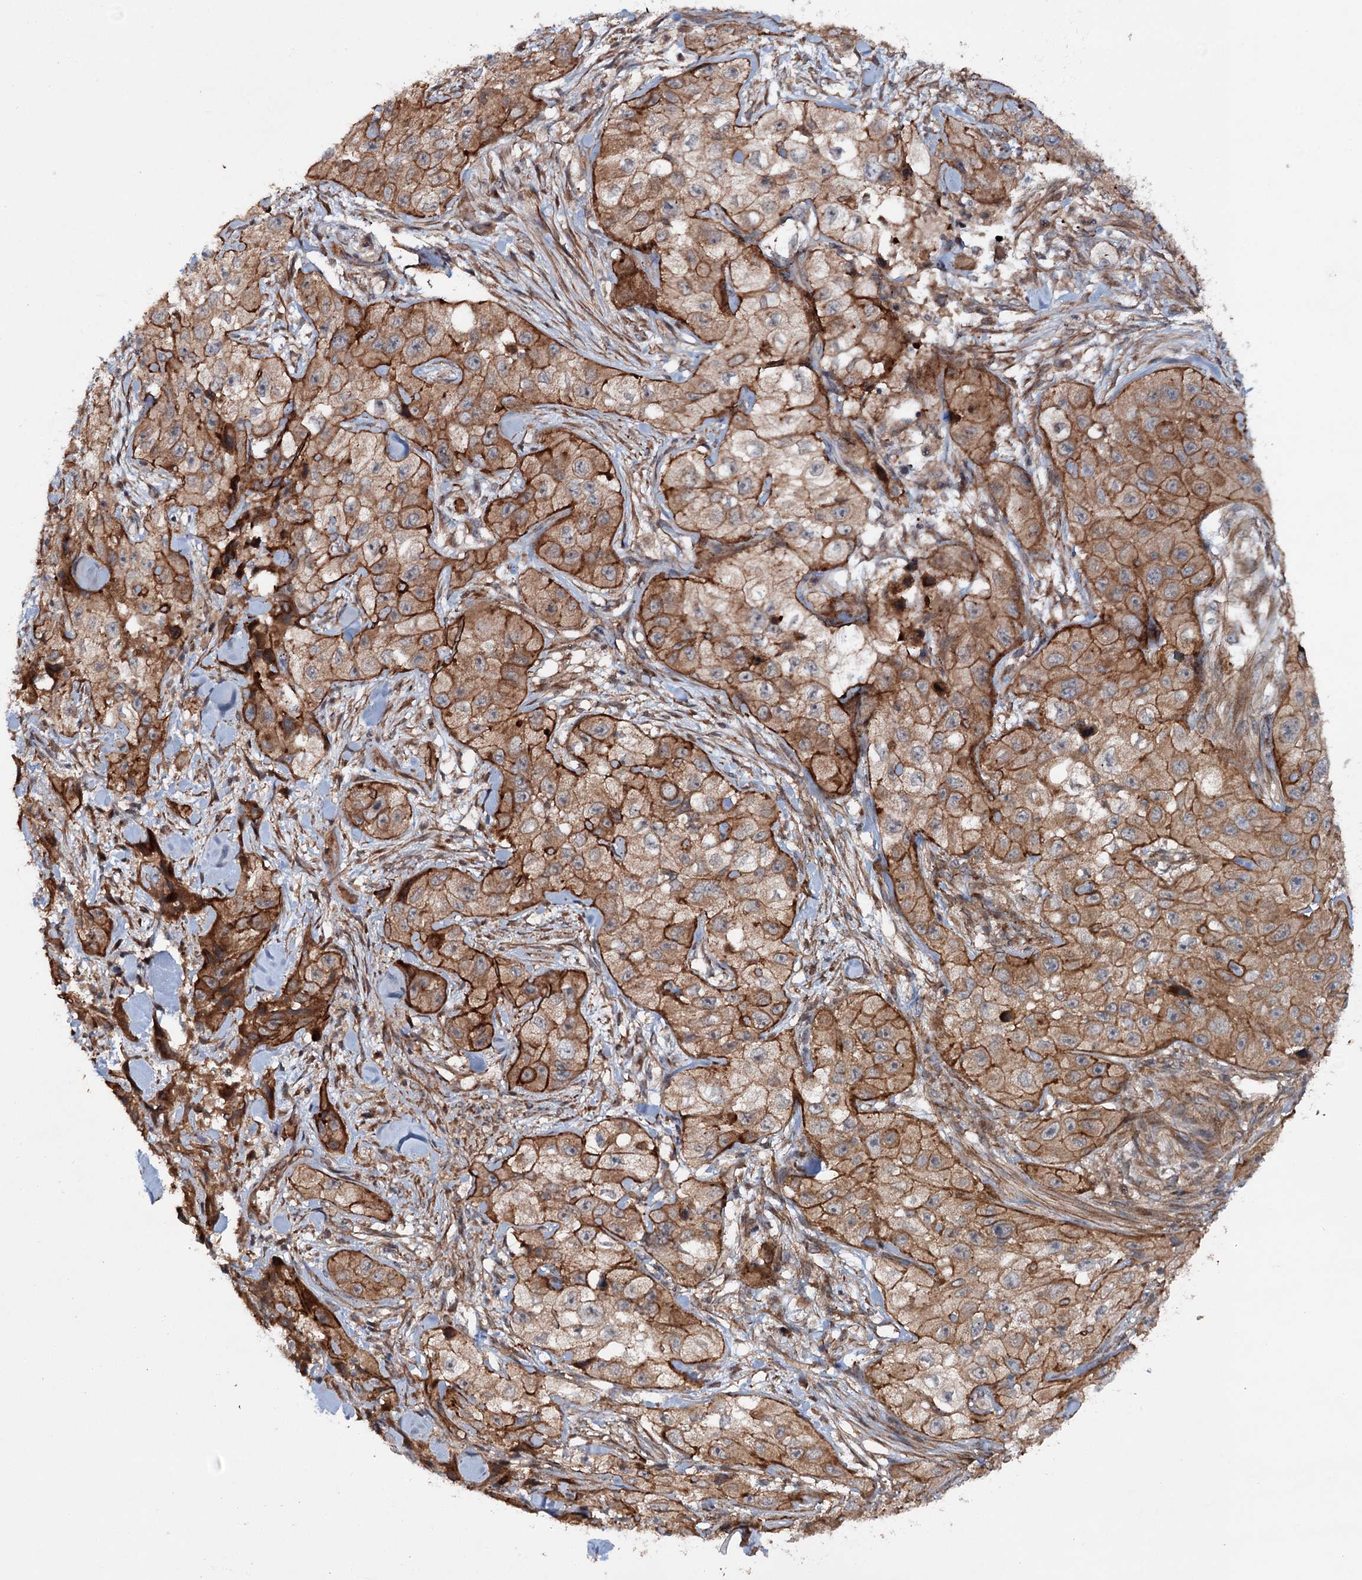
{"staining": {"intensity": "strong", "quantity": ">75%", "location": "cytoplasmic/membranous"}, "tissue": "skin cancer", "cell_type": "Tumor cells", "image_type": "cancer", "snomed": [{"axis": "morphology", "description": "Squamous cell carcinoma, NOS"}, {"axis": "topography", "description": "Skin"}, {"axis": "topography", "description": "Subcutis"}], "caption": "Protein expression analysis of squamous cell carcinoma (skin) exhibits strong cytoplasmic/membranous positivity in approximately >75% of tumor cells.", "gene": "ADGRG4", "patient": {"sex": "male", "age": 73}}